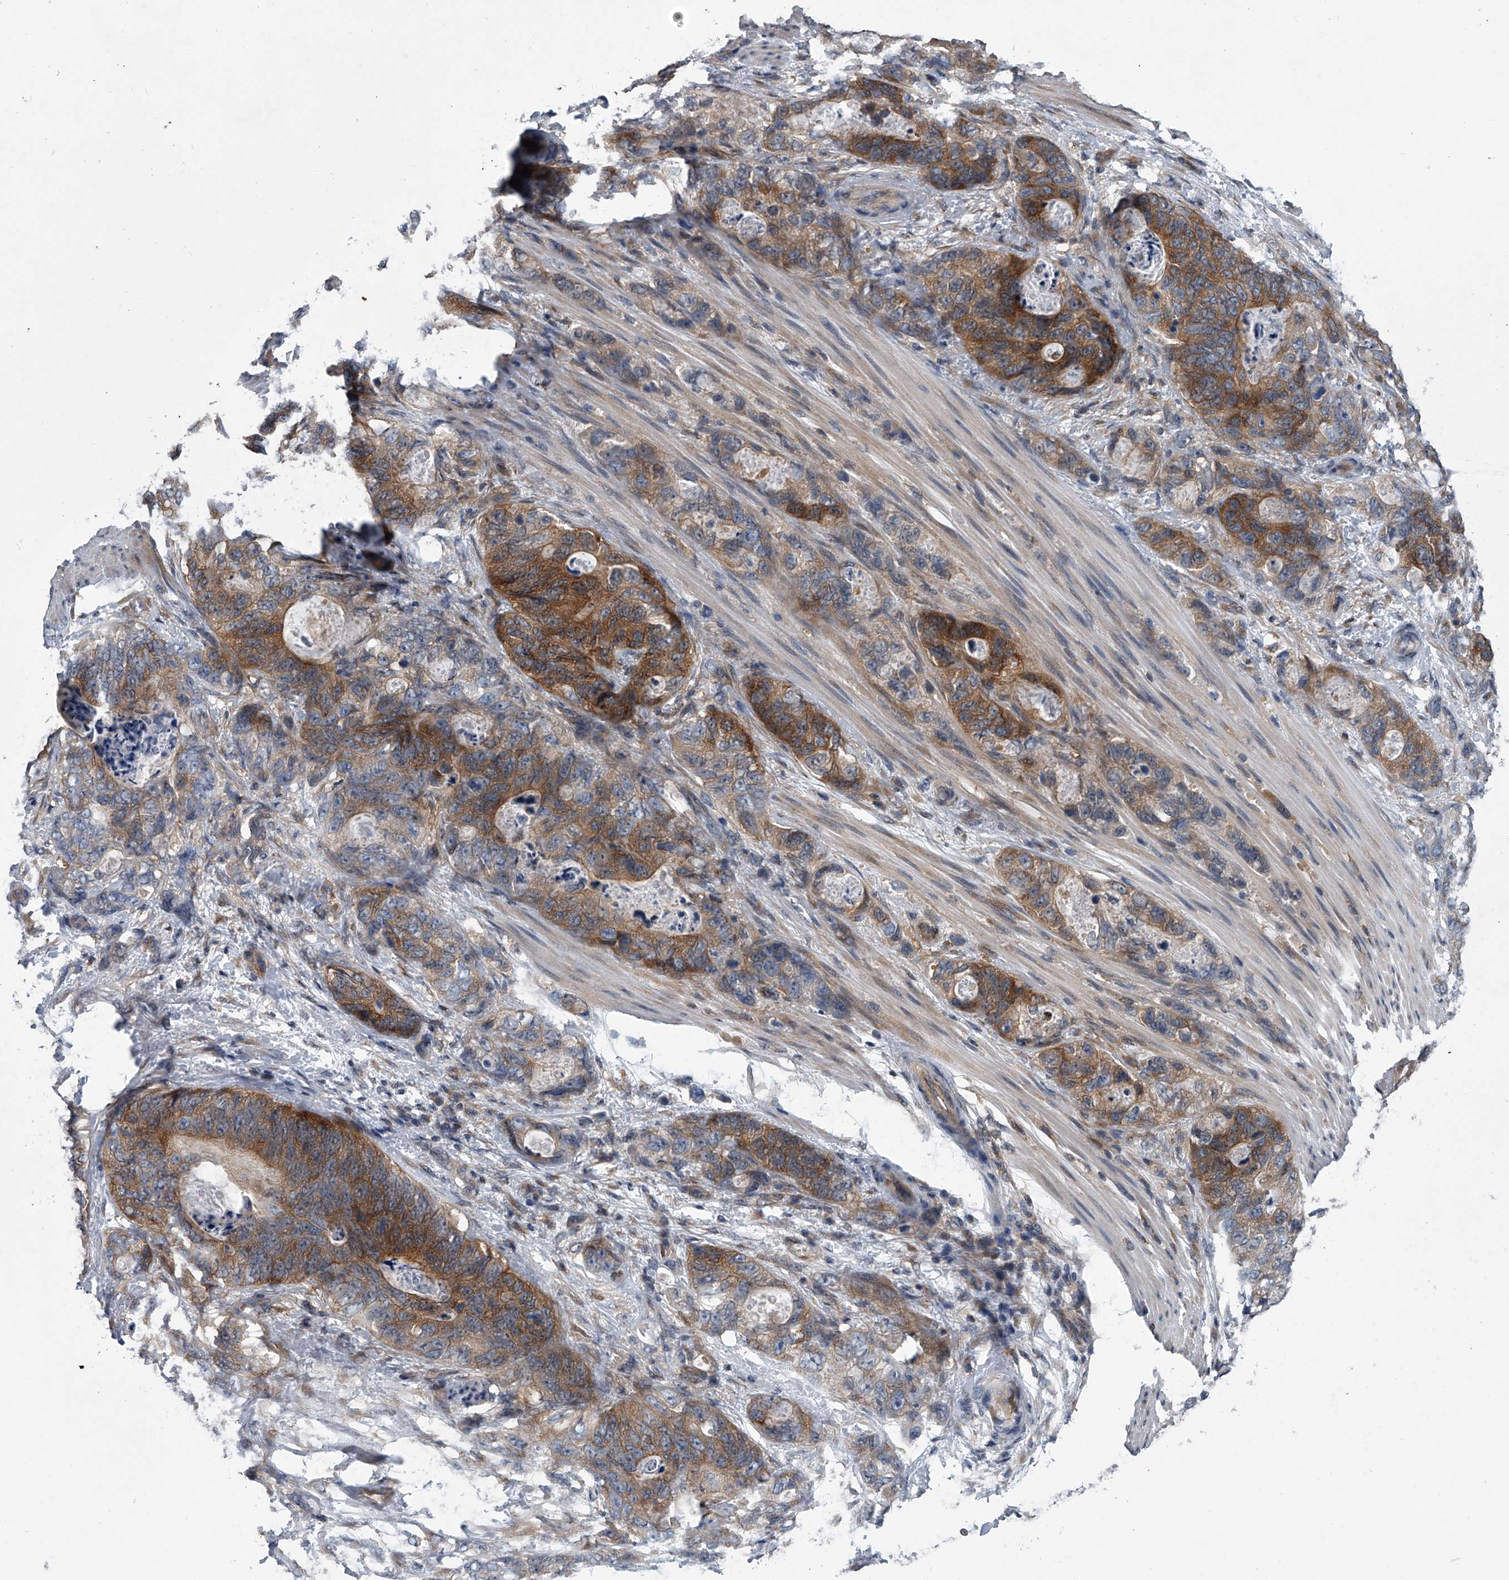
{"staining": {"intensity": "moderate", "quantity": ">75%", "location": "cytoplasmic/membranous"}, "tissue": "stomach cancer", "cell_type": "Tumor cells", "image_type": "cancer", "snomed": [{"axis": "morphology", "description": "Normal tissue, NOS"}, {"axis": "morphology", "description": "Adenocarcinoma, NOS"}, {"axis": "topography", "description": "Stomach"}], "caption": "Approximately >75% of tumor cells in stomach cancer show moderate cytoplasmic/membranous protein expression as visualized by brown immunohistochemical staining.", "gene": "PPP2R5D", "patient": {"sex": "female", "age": 89}}